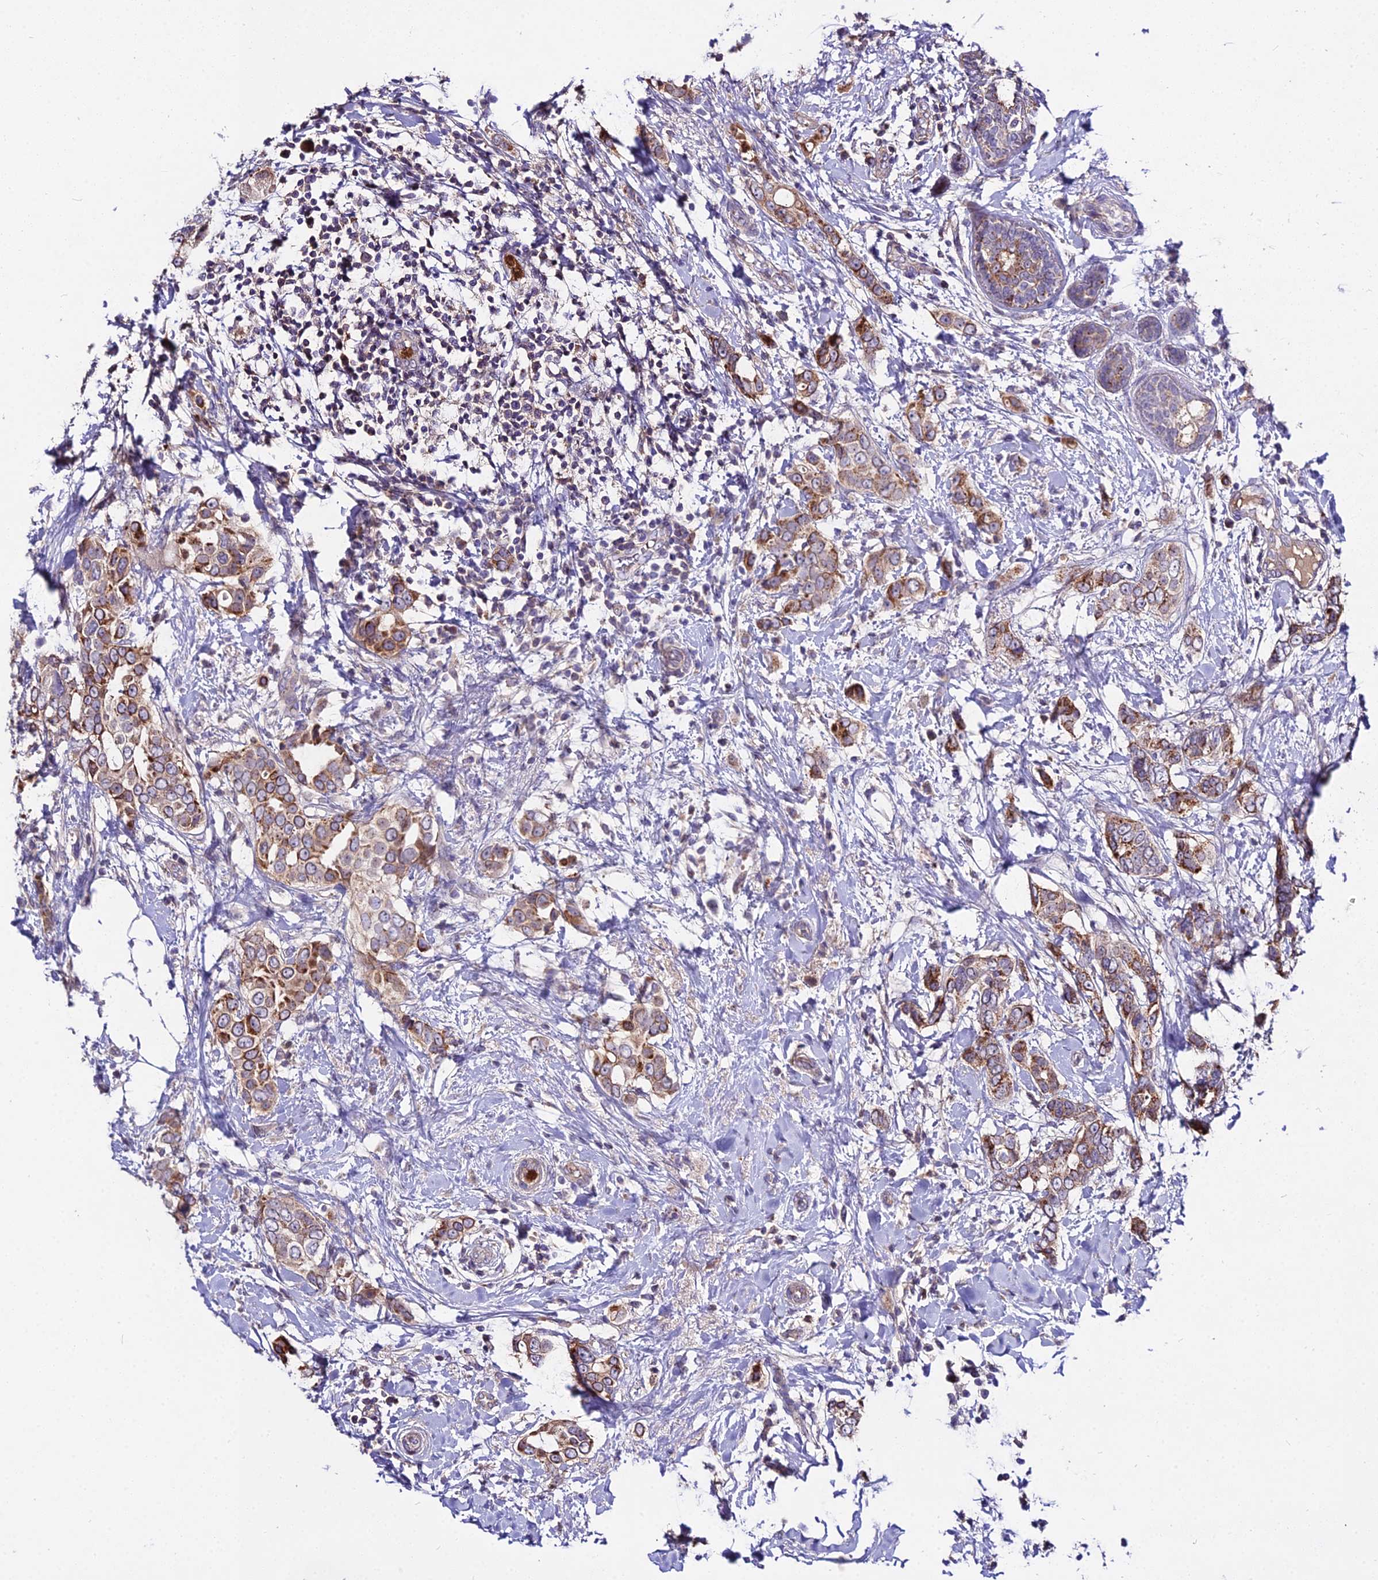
{"staining": {"intensity": "moderate", "quantity": ">75%", "location": "cytoplasmic/membranous"}, "tissue": "breast cancer", "cell_type": "Tumor cells", "image_type": "cancer", "snomed": [{"axis": "morphology", "description": "Lobular carcinoma"}, {"axis": "topography", "description": "Breast"}], "caption": "This is an image of immunohistochemistry staining of lobular carcinoma (breast), which shows moderate positivity in the cytoplasmic/membranous of tumor cells.", "gene": "EID2", "patient": {"sex": "female", "age": 51}}